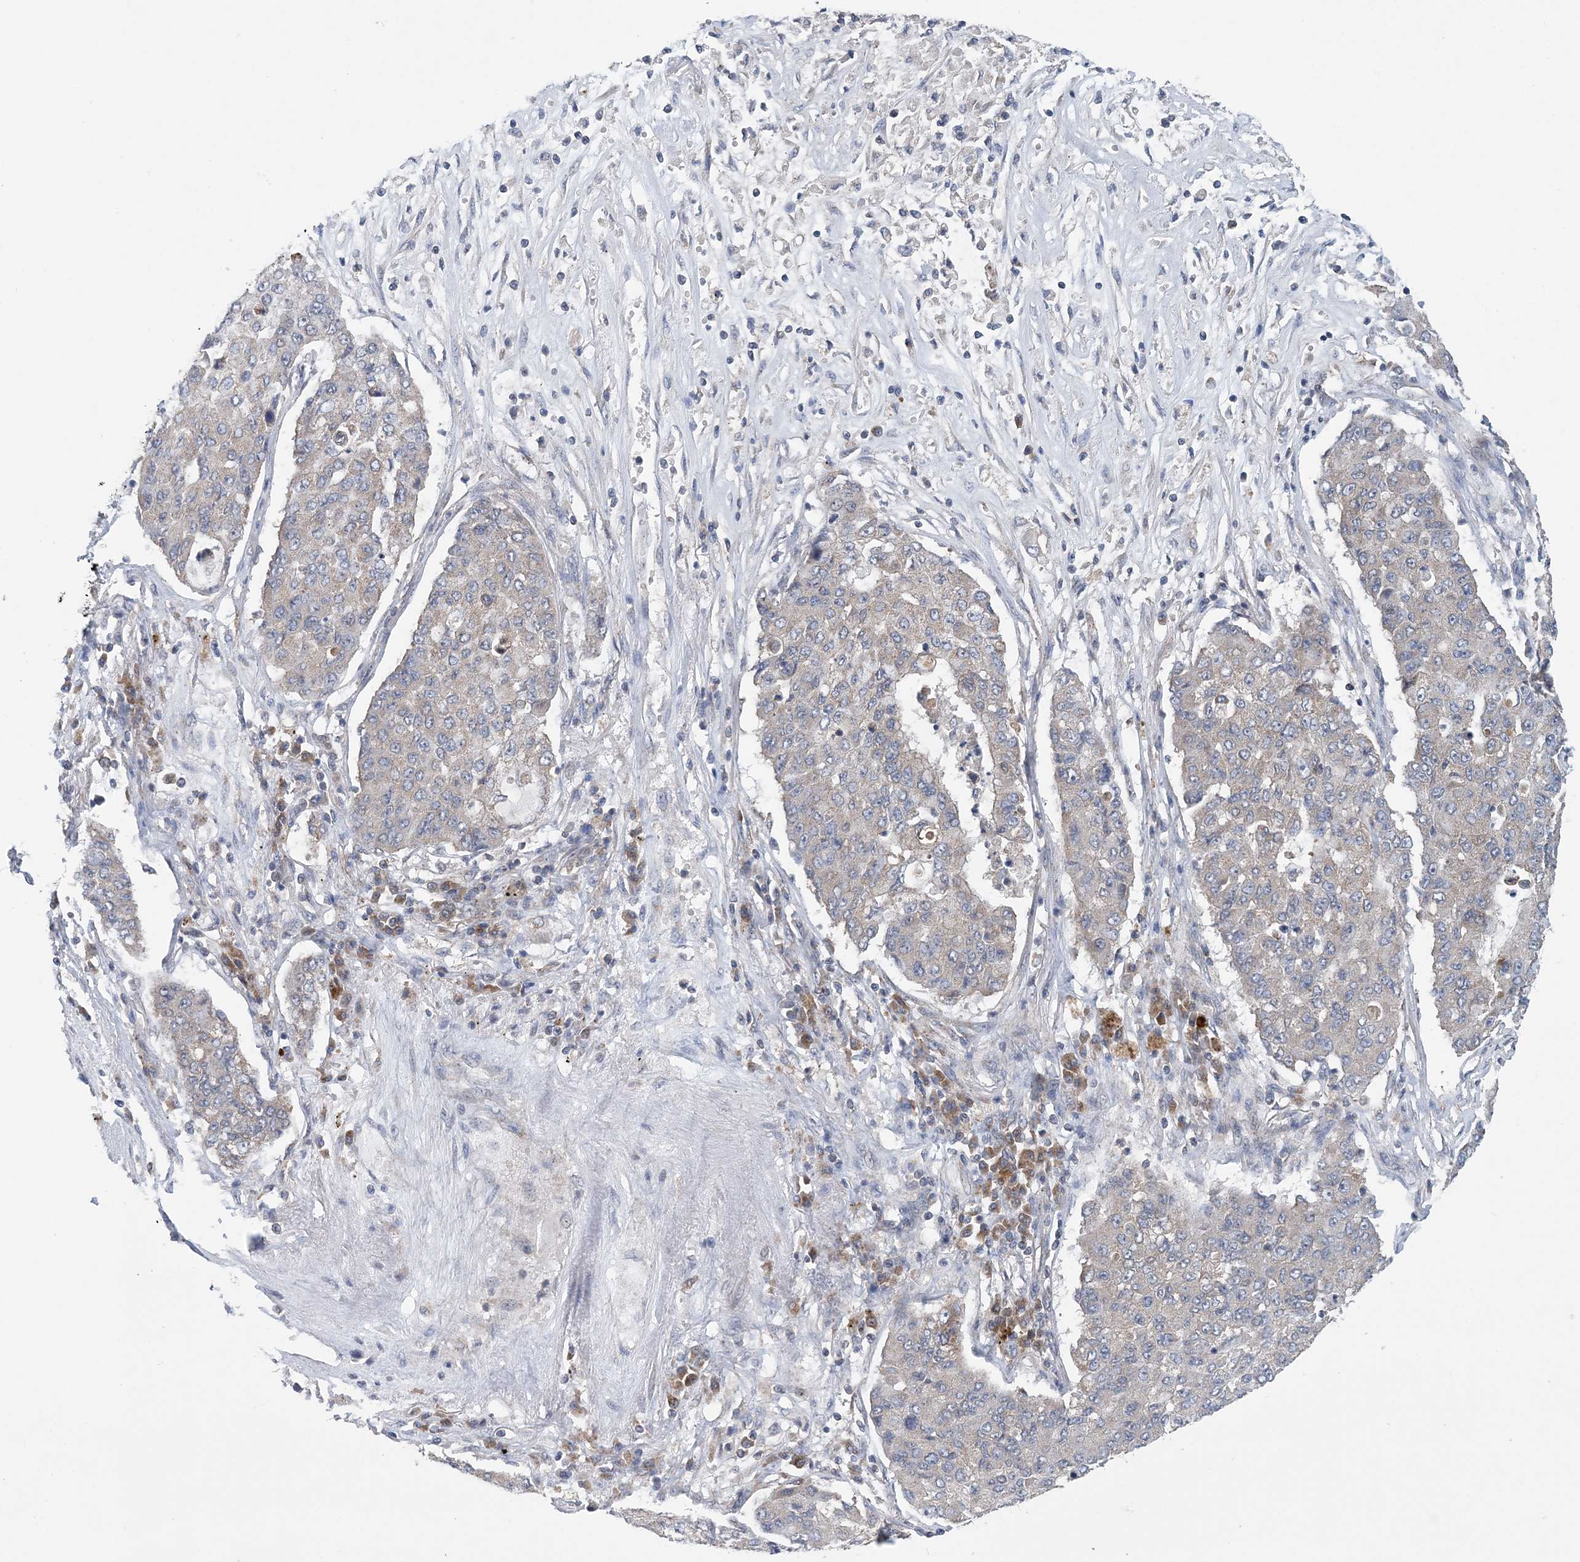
{"staining": {"intensity": "negative", "quantity": "none", "location": "none"}, "tissue": "lung cancer", "cell_type": "Tumor cells", "image_type": "cancer", "snomed": [{"axis": "morphology", "description": "Squamous cell carcinoma, NOS"}, {"axis": "topography", "description": "Lung"}], "caption": "High magnification brightfield microscopy of lung cancer (squamous cell carcinoma) stained with DAB (3,3'-diaminobenzidine) (brown) and counterstained with hematoxylin (blue): tumor cells show no significant expression. (DAB (3,3'-diaminobenzidine) immunohistochemistry visualized using brightfield microscopy, high magnification).", "gene": "COPE", "patient": {"sex": "male", "age": 74}}